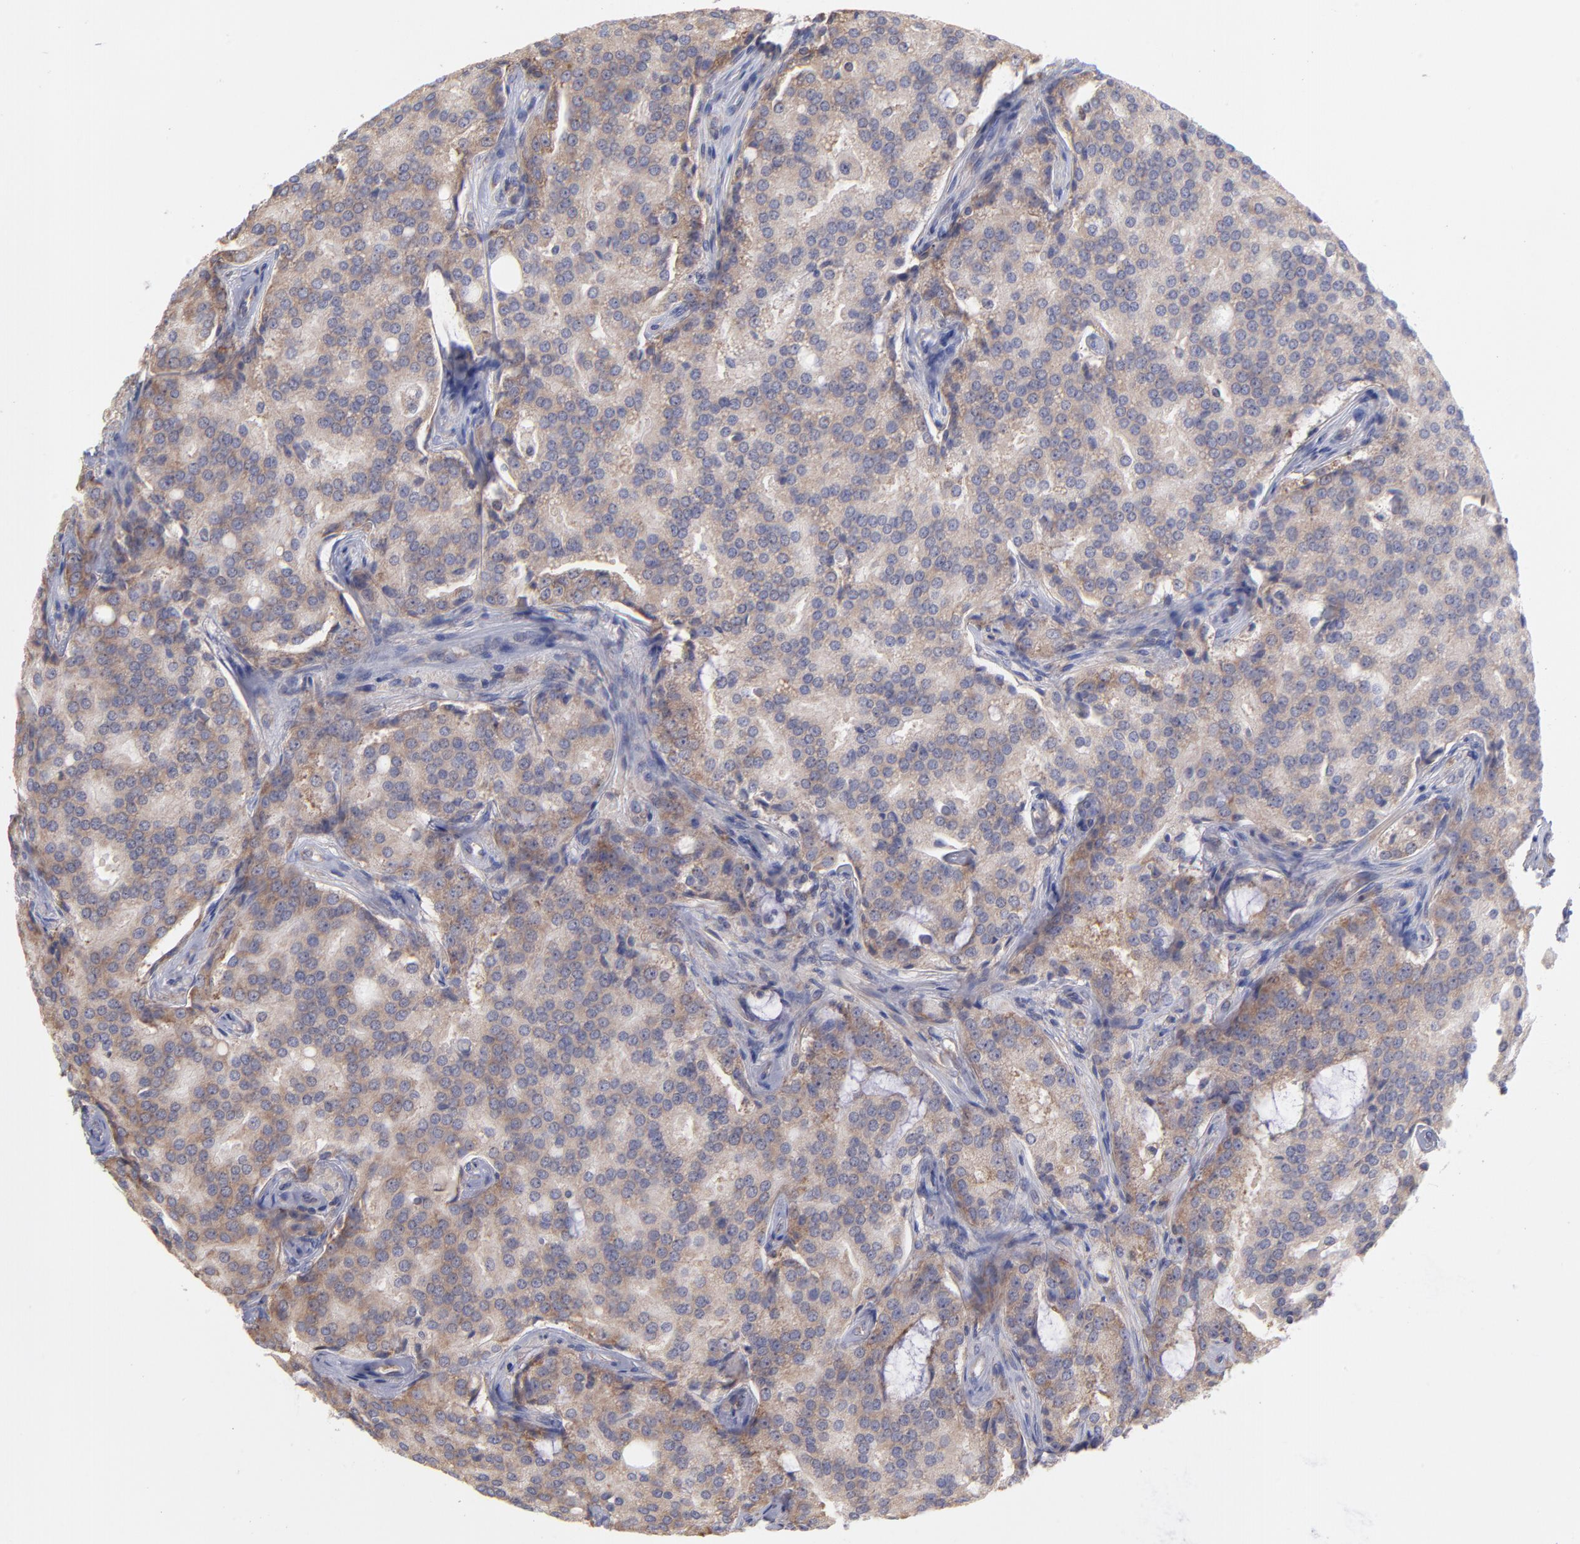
{"staining": {"intensity": "negative", "quantity": "none", "location": "none"}, "tissue": "prostate cancer", "cell_type": "Tumor cells", "image_type": "cancer", "snomed": [{"axis": "morphology", "description": "Adenocarcinoma, High grade"}, {"axis": "topography", "description": "Prostate"}], "caption": "IHC photomicrograph of neoplastic tissue: prostate cancer (adenocarcinoma (high-grade)) stained with DAB demonstrates no significant protein expression in tumor cells. (DAB IHC, high magnification).", "gene": "RPLP0", "patient": {"sex": "male", "age": 72}}